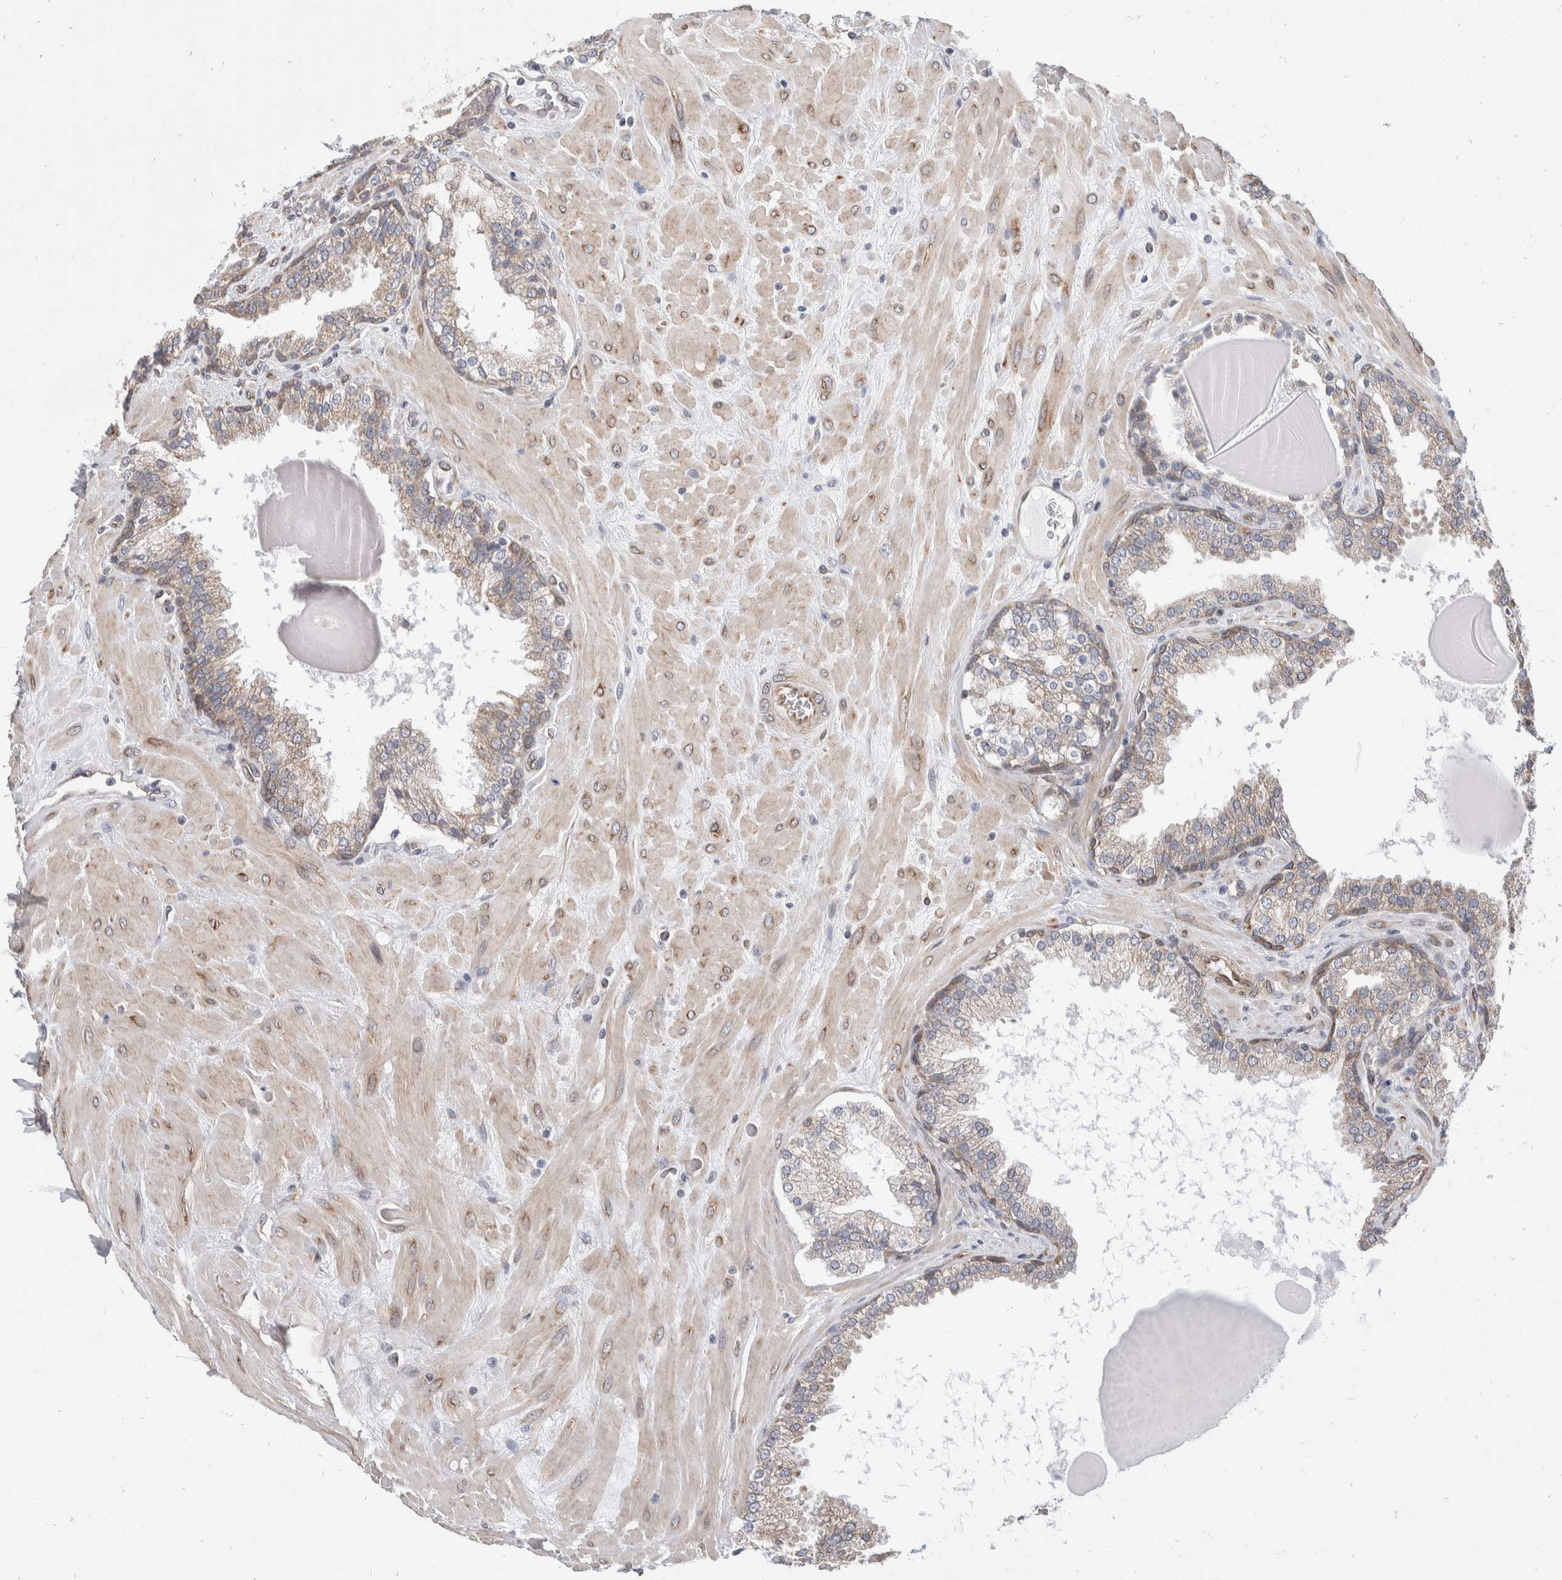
{"staining": {"intensity": "moderate", "quantity": "<25%", "location": "cytoplasmic/membranous"}, "tissue": "prostate", "cell_type": "Glandular cells", "image_type": "normal", "snomed": [{"axis": "morphology", "description": "Normal tissue, NOS"}, {"axis": "topography", "description": "Prostate"}], "caption": "Immunohistochemical staining of benign prostate shows low levels of moderate cytoplasmic/membranous positivity in approximately <25% of glandular cells.", "gene": "TMEM245", "patient": {"sex": "male", "age": 51}}